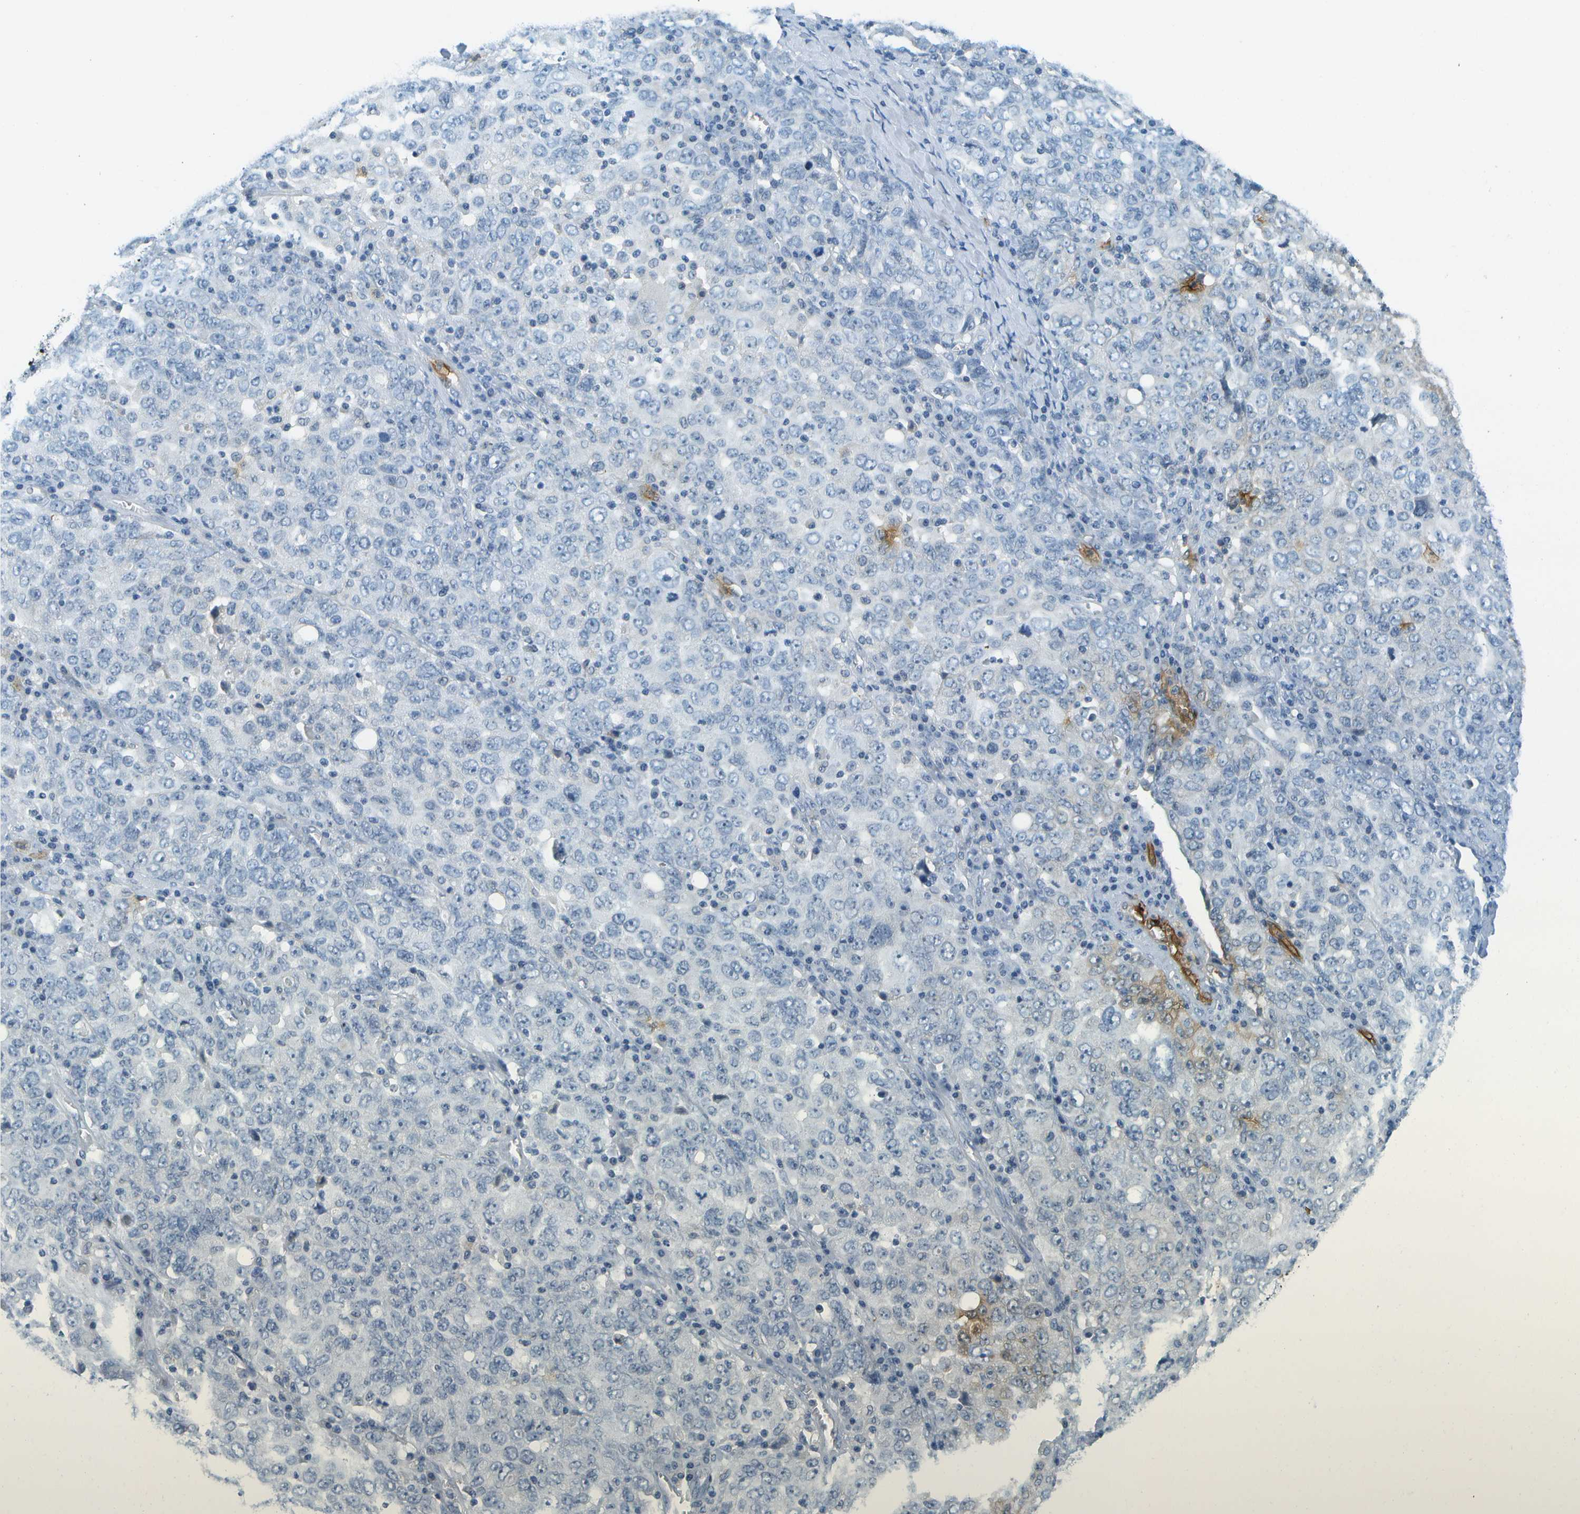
{"staining": {"intensity": "negative", "quantity": "none", "location": "none"}, "tissue": "ovarian cancer", "cell_type": "Tumor cells", "image_type": "cancer", "snomed": [{"axis": "morphology", "description": "Carcinoma, endometroid"}, {"axis": "topography", "description": "Ovary"}], "caption": "IHC of human ovarian cancer (endometroid carcinoma) reveals no expression in tumor cells.", "gene": "RASGRP2", "patient": {"sex": "female", "age": 62}}